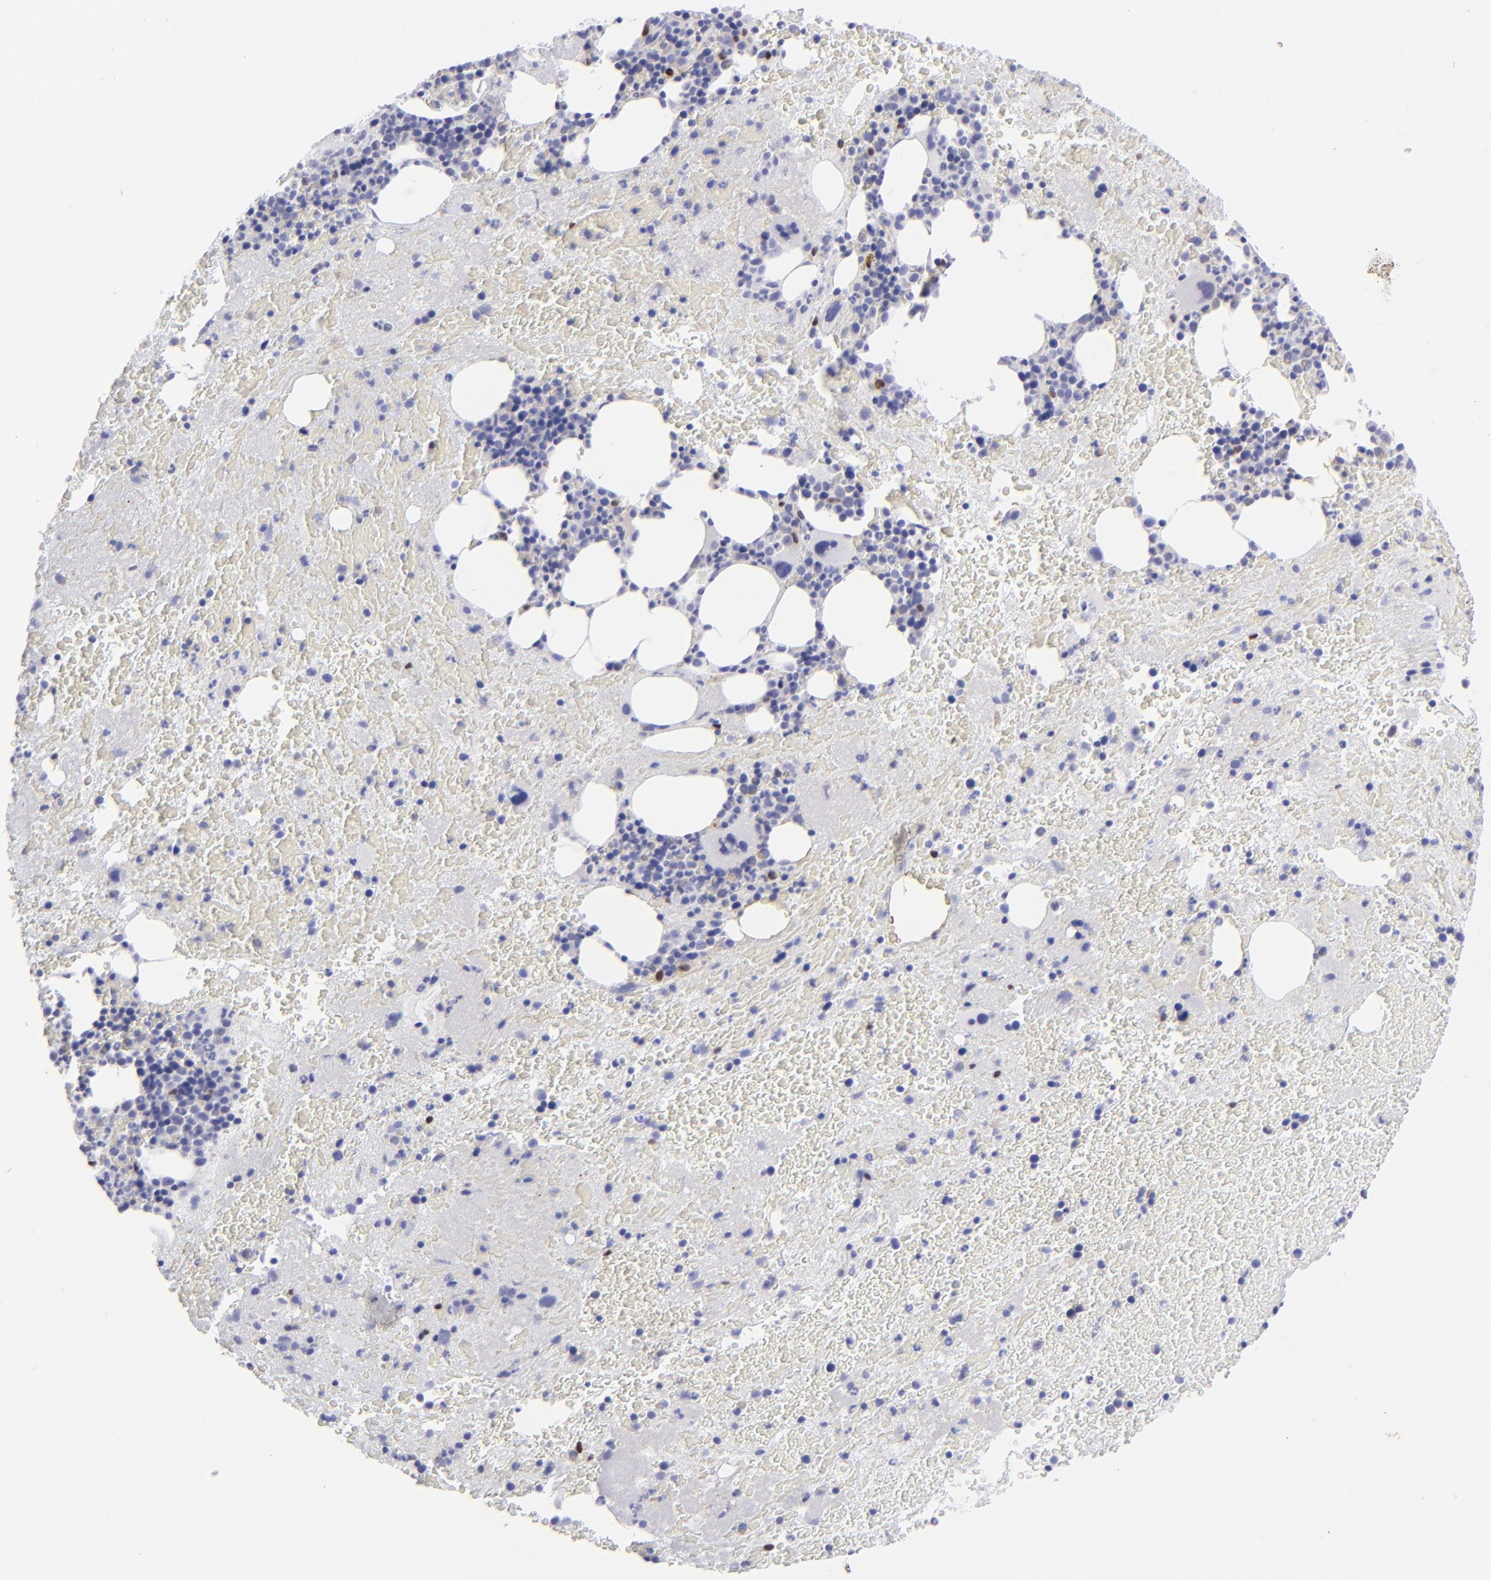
{"staining": {"intensity": "moderate", "quantity": "<25%", "location": "nuclear"}, "tissue": "bone marrow", "cell_type": "Hematopoietic cells", "image_type": "normal", "snomed": [{"axis": "morphology", "description": "Normal tissue, NOS"}, {"axis": "topography", "description": "Bone marrow"}], "caption": "Immunohistochemical staining of benign bone marrow shows low levels of moderate nuclear expression in approximately <25% of hematopoietic cells.", "gene": "MITF", "patient": {"sex": "male", "age": 76}}